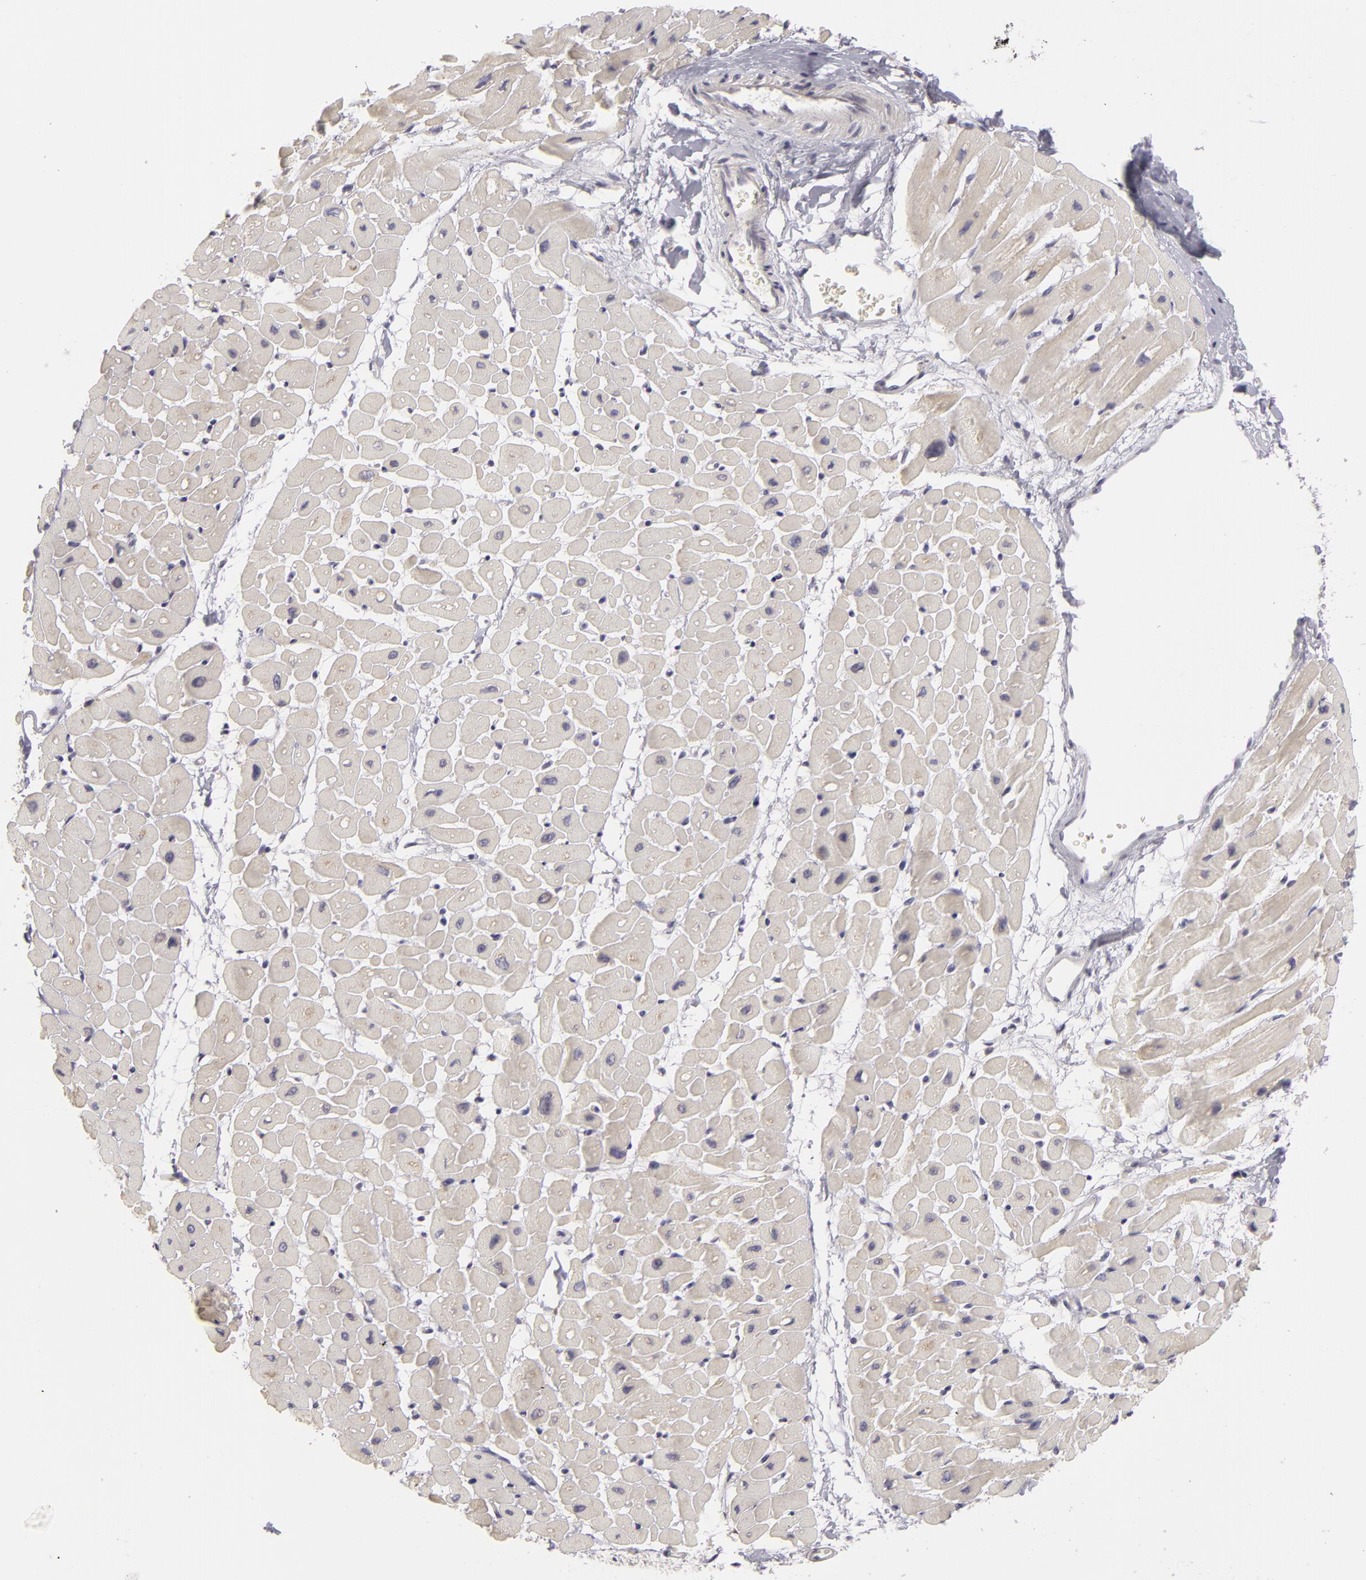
{"staining": {"intensity": "weak", "quantity": "<25%", "location": "cytoplasmic/membranous"}, "tissue": "heart muscle", "cell_type": "Cardiomyocytes", "image_type": "normal", "snomed": [{"axis": "morphology", "description": "Normal tissue, NOS"}, {"axis": "topography", "description": "Heart"}], "caption": "IHC histopathology image of benign heart muscle: heart muscle stained with DAB reveals no significant protein staining in cardiomyocytes. (DAB IHC, high magnification).", "gene": "ATP2B3", "patient": {"sex": "male", "age": 45}}